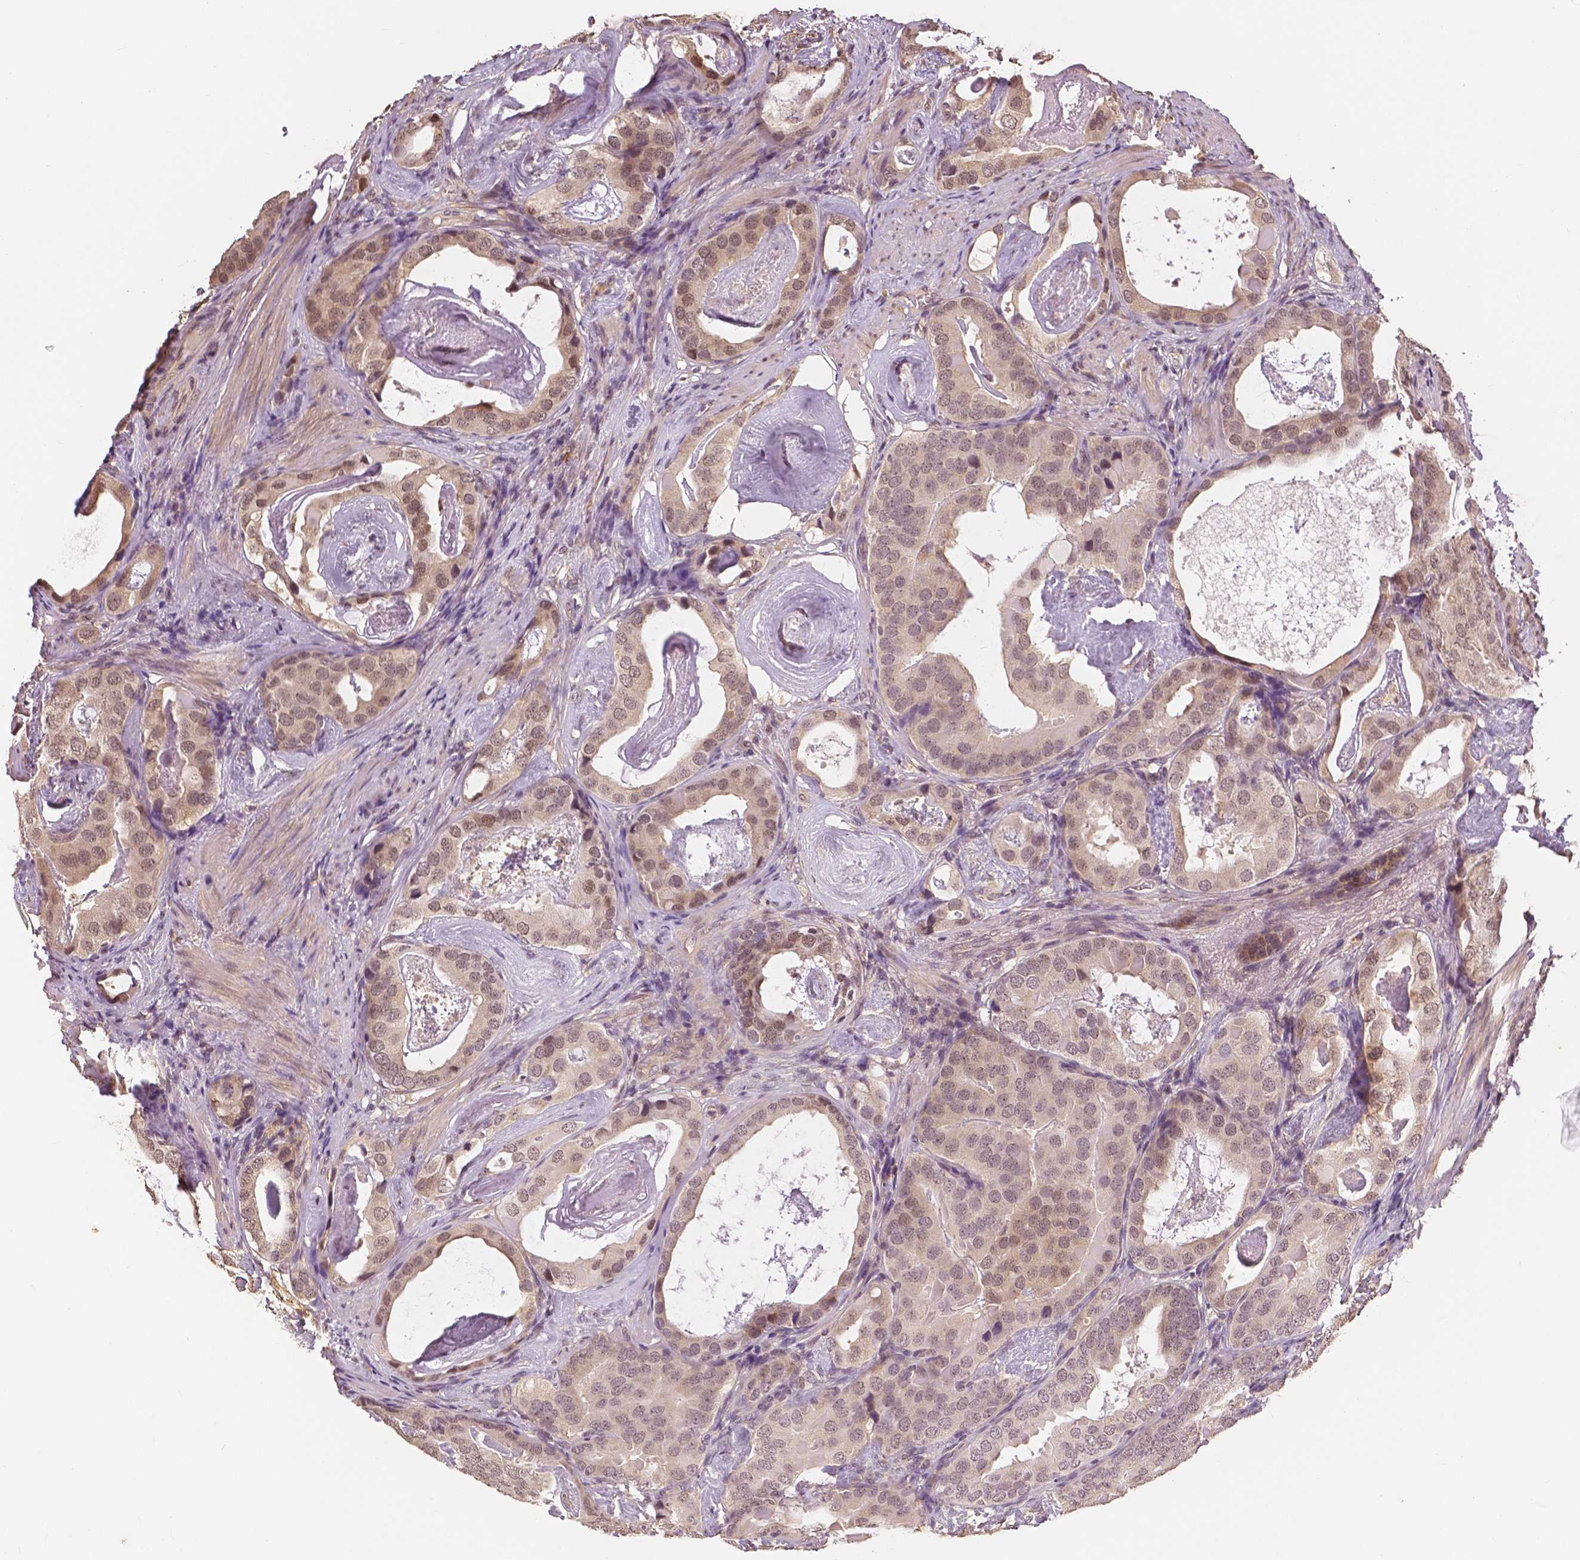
{"staining": {"intensity": "weak", "quantity": "25%-75%", "location": "cytoplasmic/membranous,nuclear"}, "tissue": "prostate cancer", "cell_type": "Tumor cells", "image_type": "cancer", "snomed": [{"axis": "morphology", "description": "Adenocarcinoma, Low grade"}, {"axis": "topography", "description": "Prostate and seminal vesicle, NOS"}], "caption": "Immunohistochemical staining of human prostate cancer (adenocarcinoma (low-grade)) exhibits low levels of weak cytoplasmic/membranous and nuclear protein positivity in approximately 25%-75% of tumor cells.", "gene": "MAP1LC3B", "patient": {"sex": "male", "age": 71}}